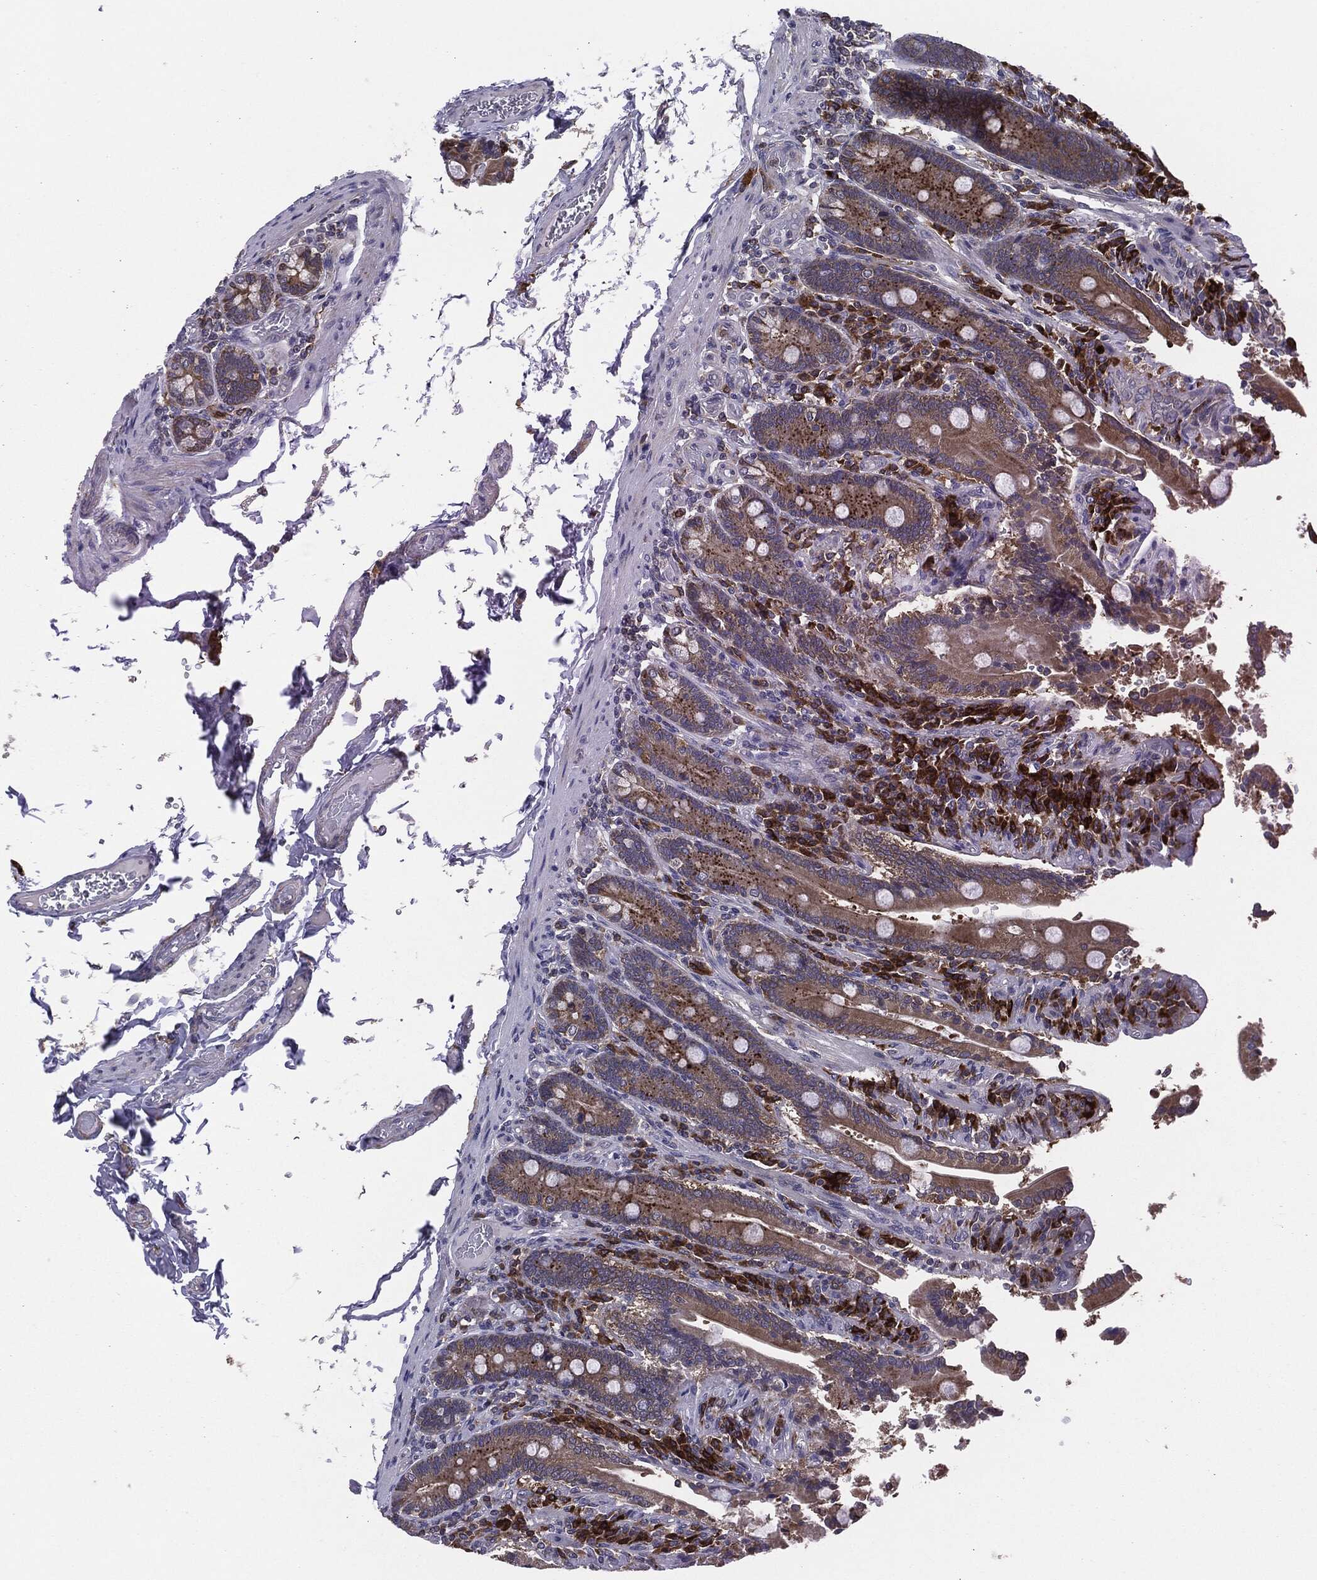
{"staining": {"intensity": "moderate", "quantity": ">75%", "location": "cytoplasmic/membranous"}, "tissue": "duodenum", "cell_type": "Glandular cells", "image_type": "normal", "snomed": [{"axis": "morphology", "description": "Normal tissue, NOS"}, {"axis": "topography", "description": "Duodenum"}], "caption": "The image displays staining of normal duodenum, revealing moderate cytoplasmic/membranous protein staining (brown color) within glandular cells. Using DAB (3,3'-diaminobenzidine) (brown) and hematoxylin (blue) stains, captured at high magnification using brightfield microscopy.", "gene": "TMEM11", "patient": {"sex": "female", "age": 62}}